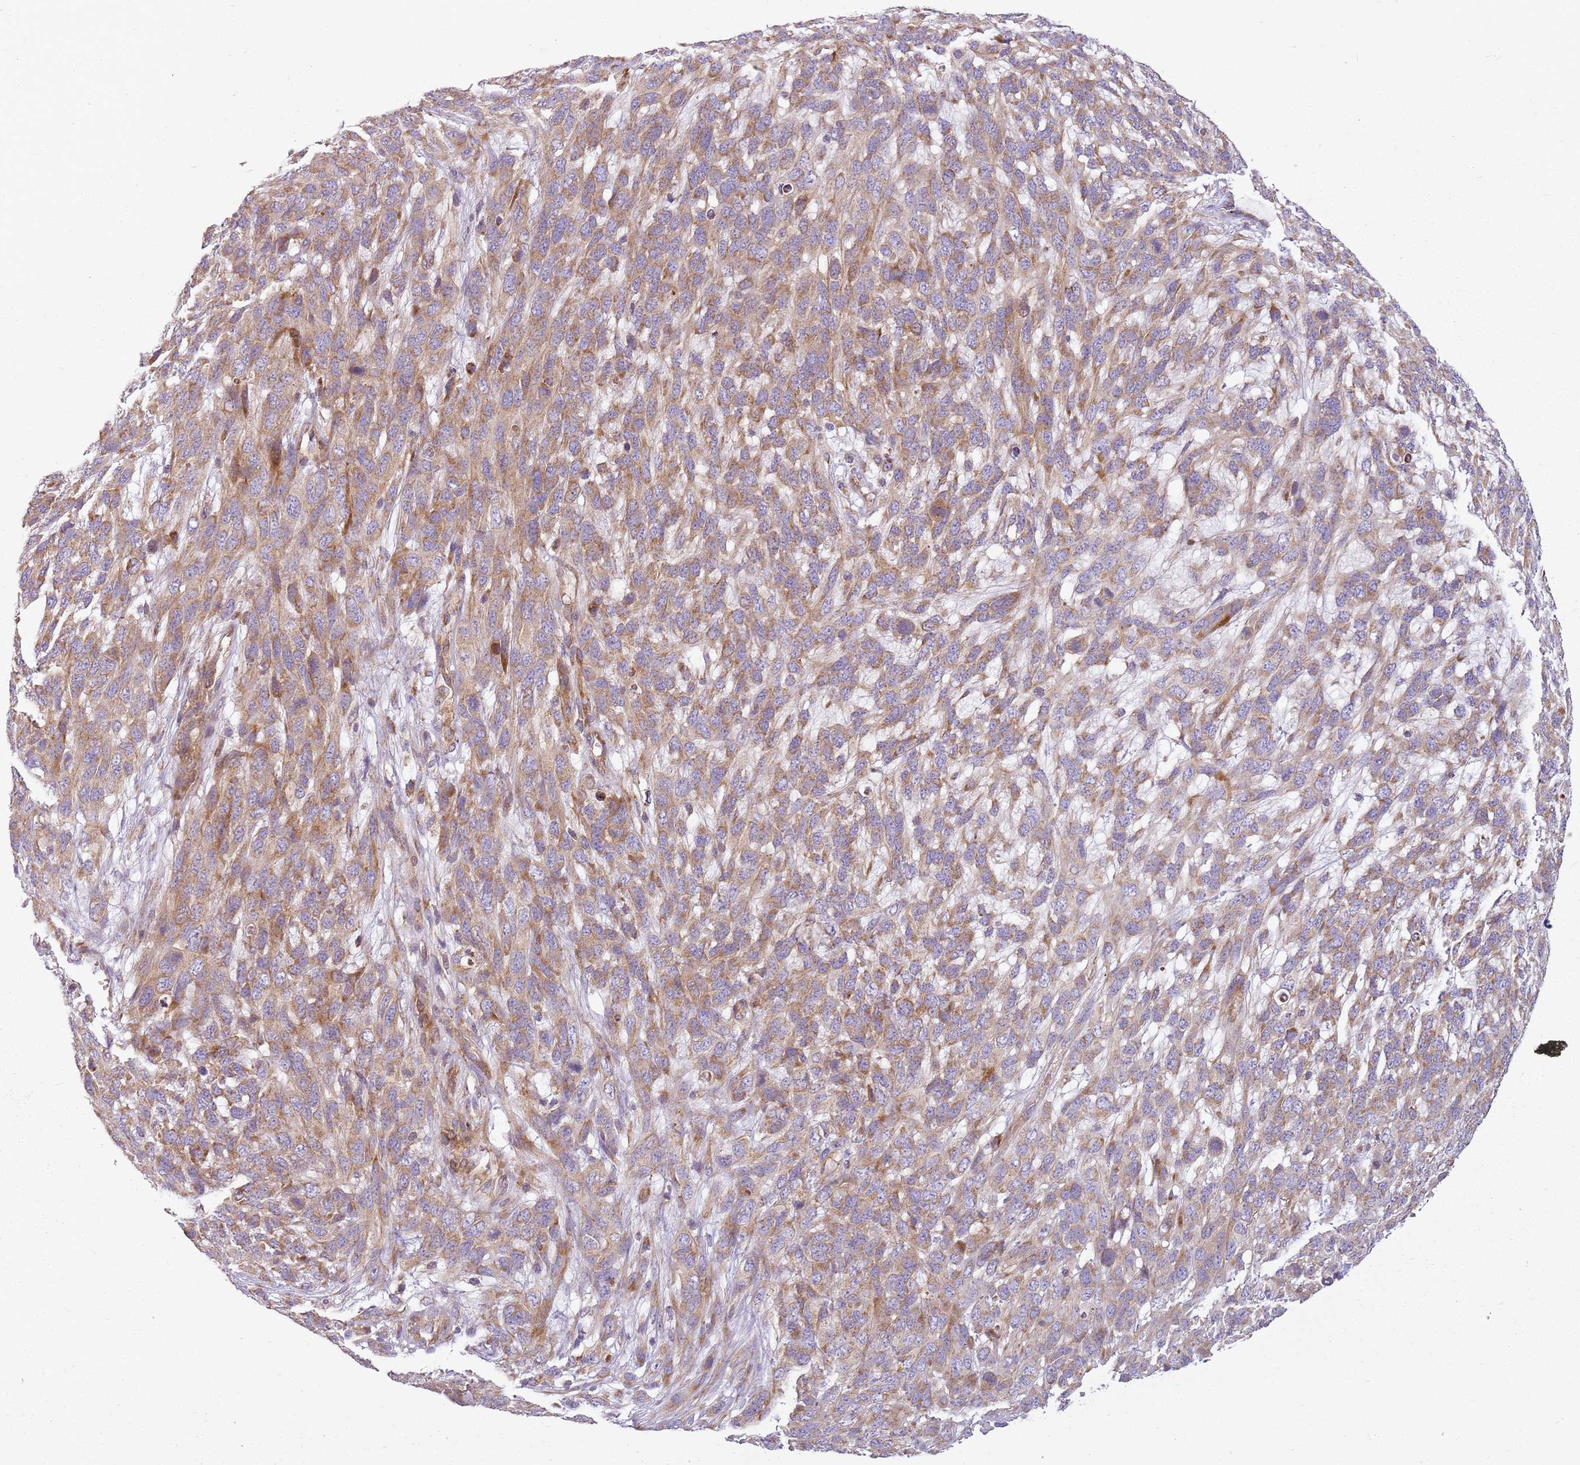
{"staining": {"intensity": "moderate", "quantity": ">75%", "location": "cytoplasmic/membranous"}, "tissue": "melanoma", "cell_type": "Tumor cells", "image_type": "cancer", "snomed": [{"axis": "morphology", "description": "Normal morphology"}, {"axis": "morphology", "description": "Malignant melanoma, NOS"}, {"axis": "topography", "description": "Skin"}], "caption": "This image exhibits melanoma stained with IHC to label a protein in brown. The cytoplasmic/membranous of tumor cells show moderate positivity for the protein. Nuclei are counter-stained blue.", "gene": "TMEM200C", "patient": {"sex": "female", "age": 72}}